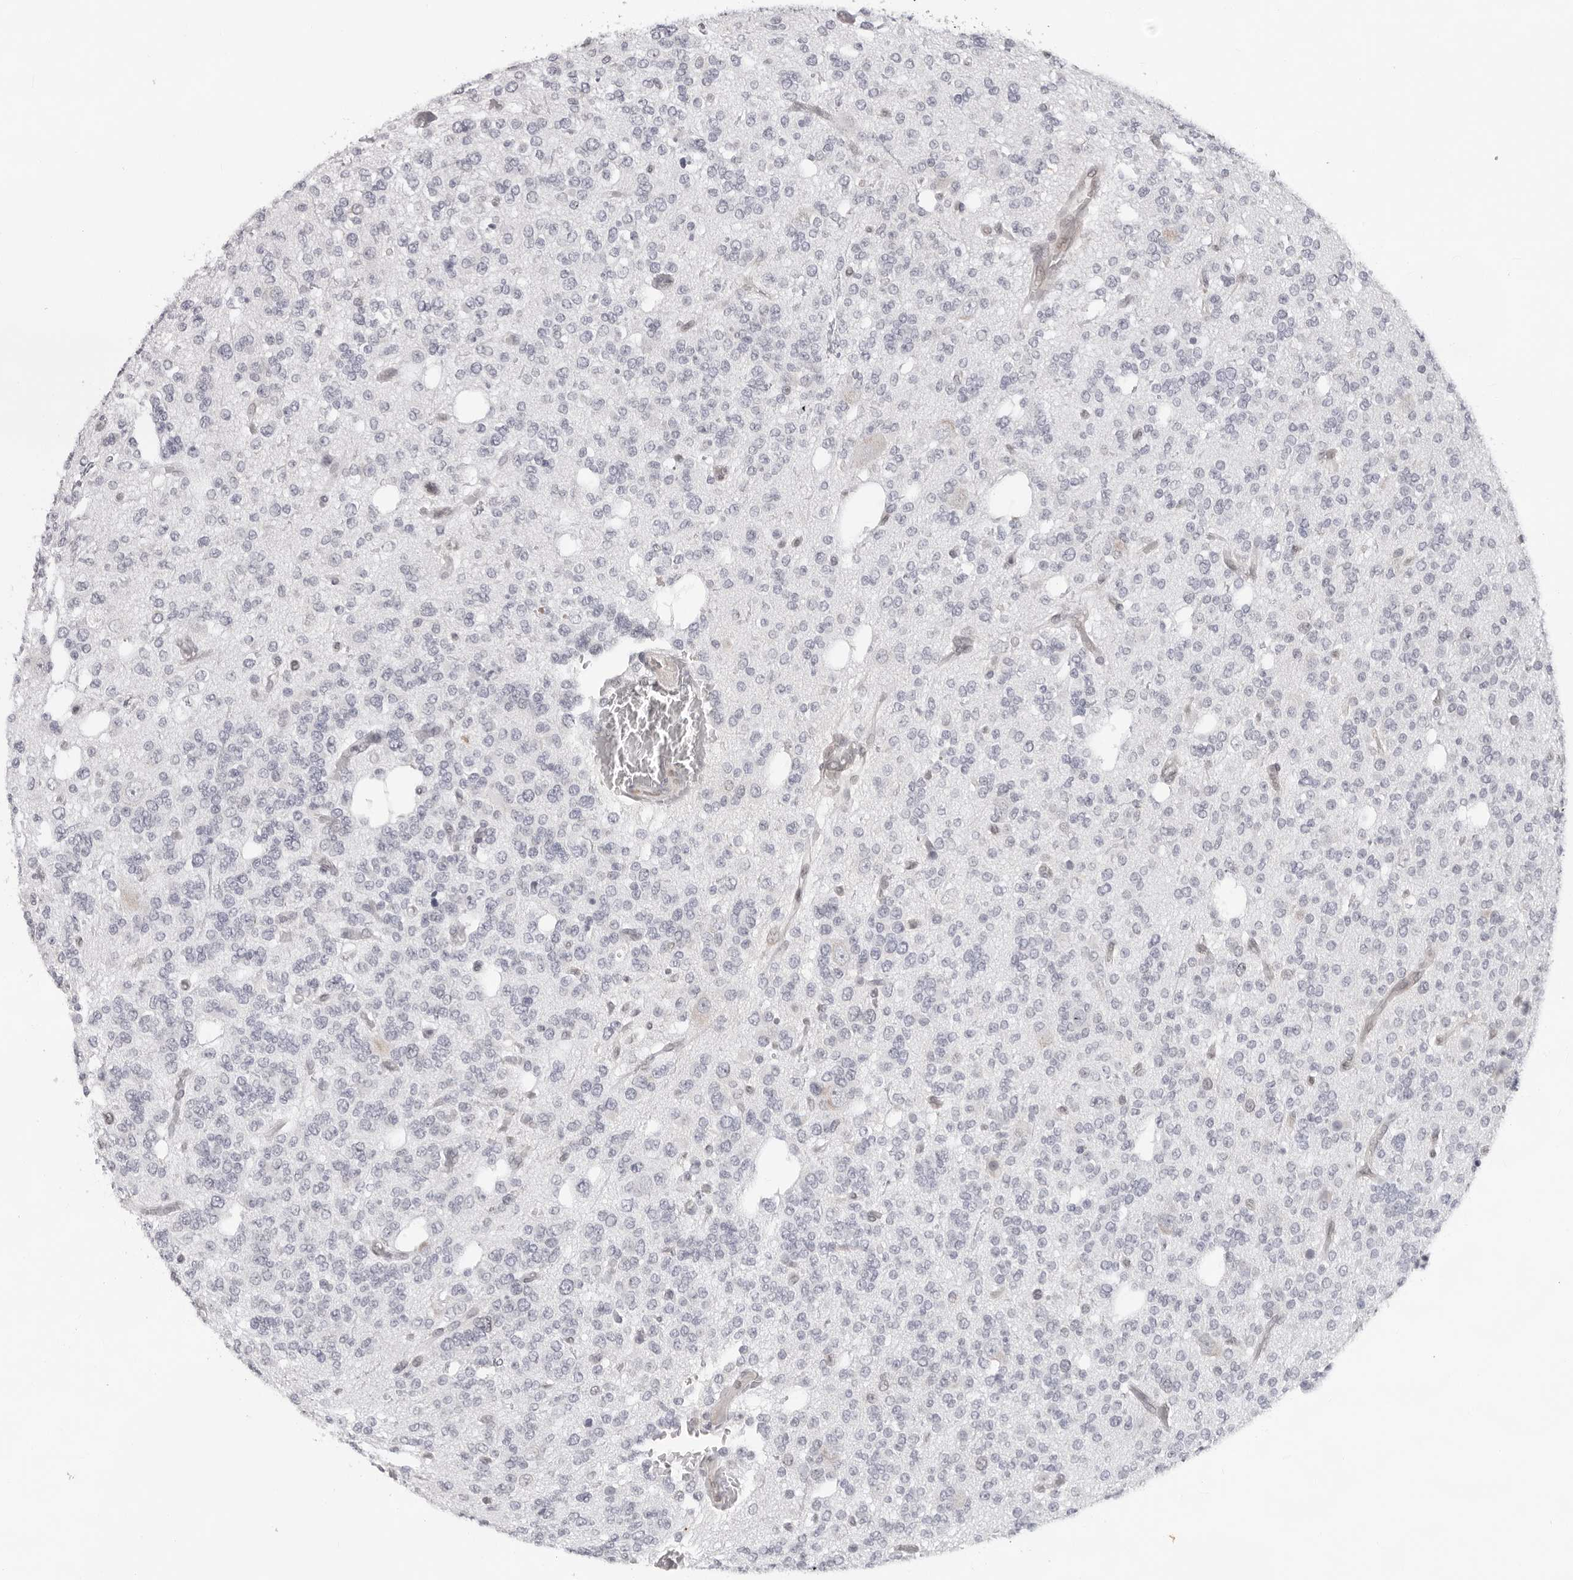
{"staining": {"intensity": "negative", "quantity": "none", "location": "none"}, "tissue": "glioma", "cell_type": "Tumor cells", "image_type": "cancer", "snomed": [{"axis": "morphology", "description": "Glioma, malignant, Low grade"}, {"axis": "topography", "description": "Brain"}], "caption": "Human malignant glioma (low-grade) stained for a protein using immunohistochemistry exhibits no positivity in tumor cells.", "gene": "CASP7", "patient": {"sex": "male", "age": 38}}